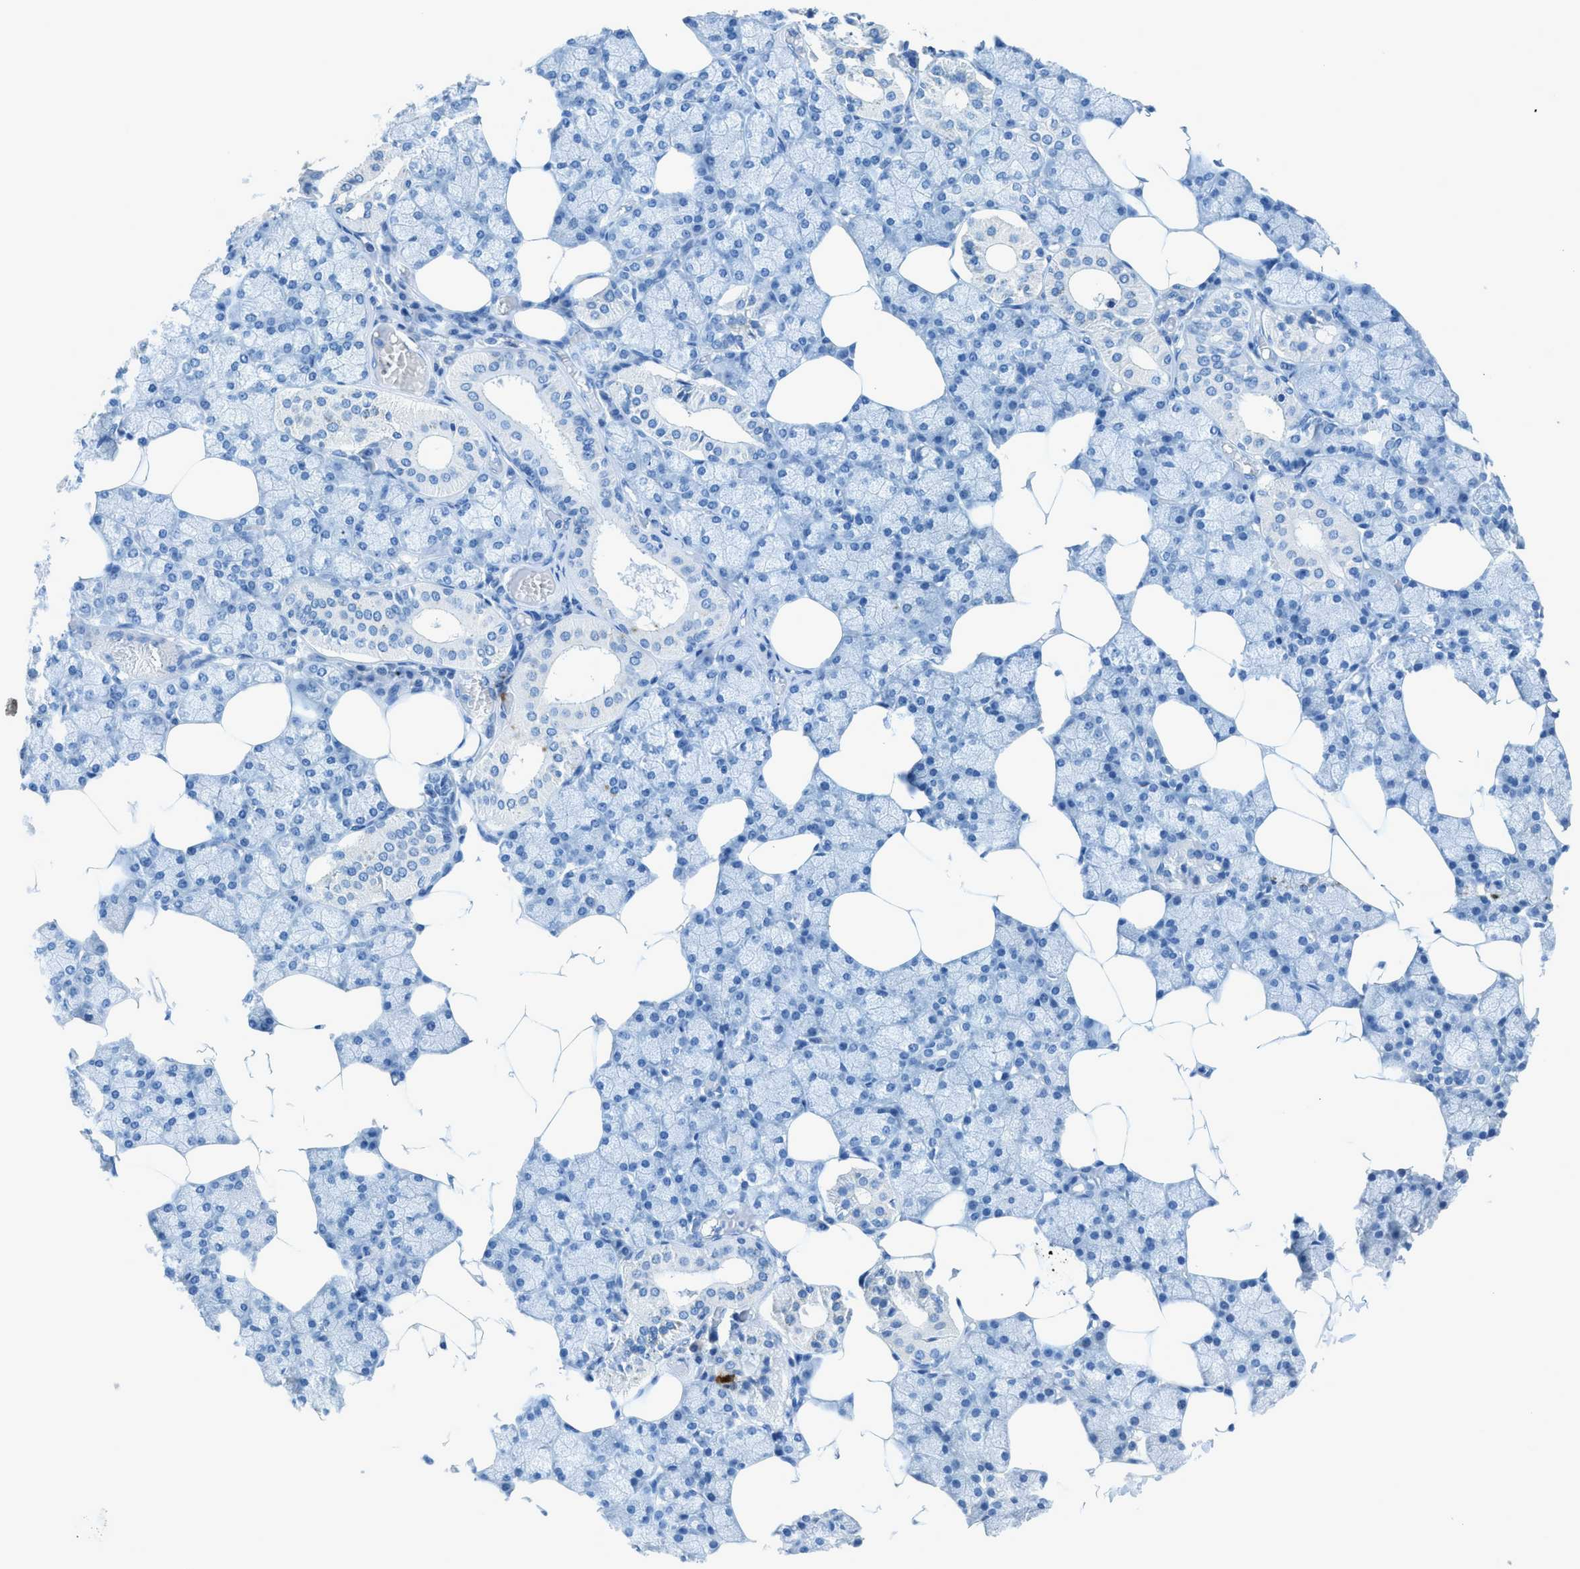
{"staining": {"intensity": "negative", "quantity": "none", "location": "none"}, "tissue": "salivary gland", "cell_type": "Glandular cells", "image_type": "normal", "snomed": [{"axis": "morphology", "description": "Normal tissue, NOS"}, {"axis": "topography", "description": "Salivary gland"}], "caption": "This is an immunohistochemistry (IHC) photomicrograph of unremarkable human salivary gland. There is no expression in glandular cells.", "gene": "ACAN", "patient": {"sex": "male", "age": 62}}